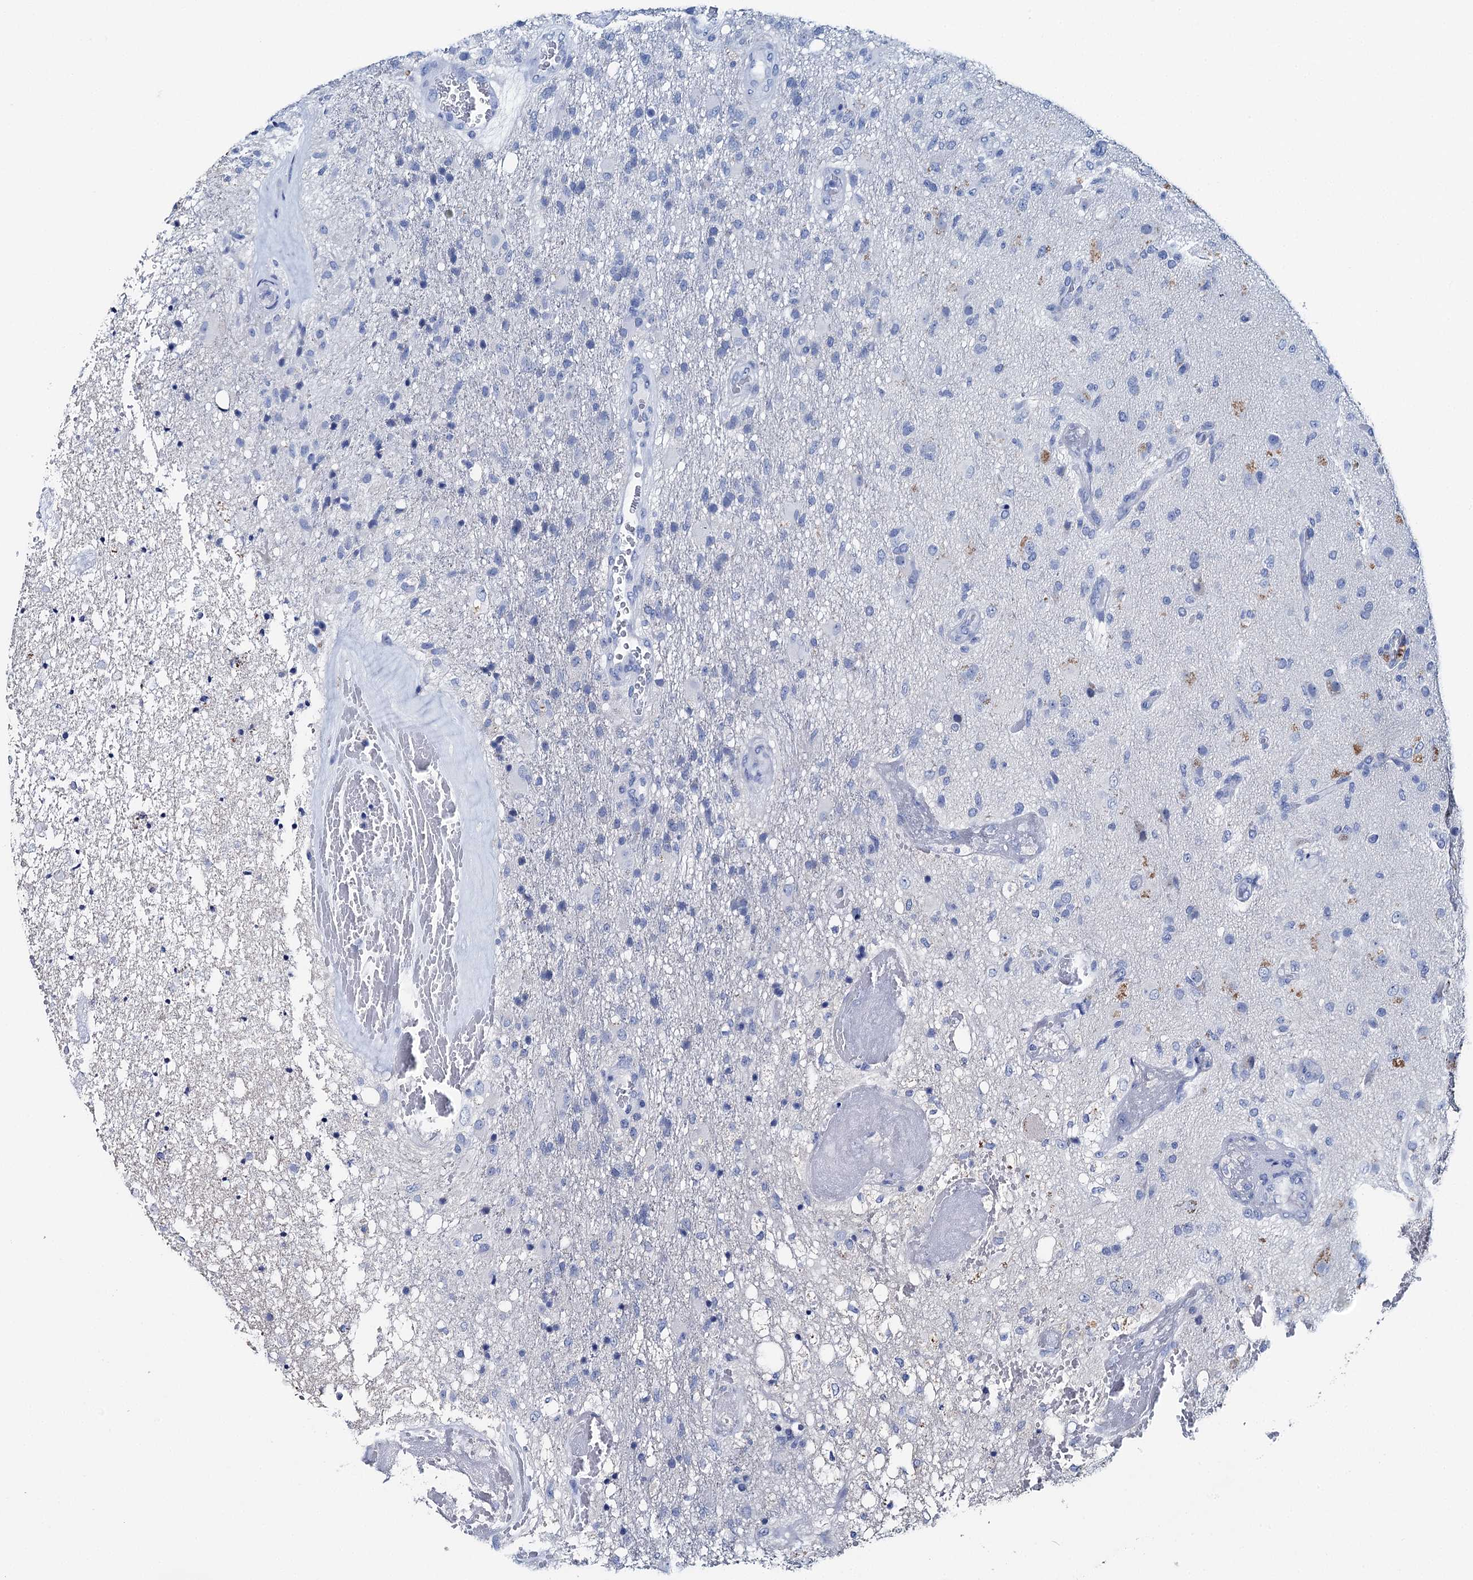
{"staining": {"intensity": "negative", "quantity": "none", "location": "none"}, "tissue": "glioma", "cell_type": "Tumor cells", "image_type": "cancer", "snomed": [{"axis": "morphology", "description": "Glioma, malignant, High grade"}, {"axis": "topography", "description": "Brain"}], "caption": "Glioma was stained to show a protein in brown. There is no significant staining in tumor cells. Nuclei are stained in blue.", "gene": "BRINP1", "patient": {"sex": "female", "age": 74}}